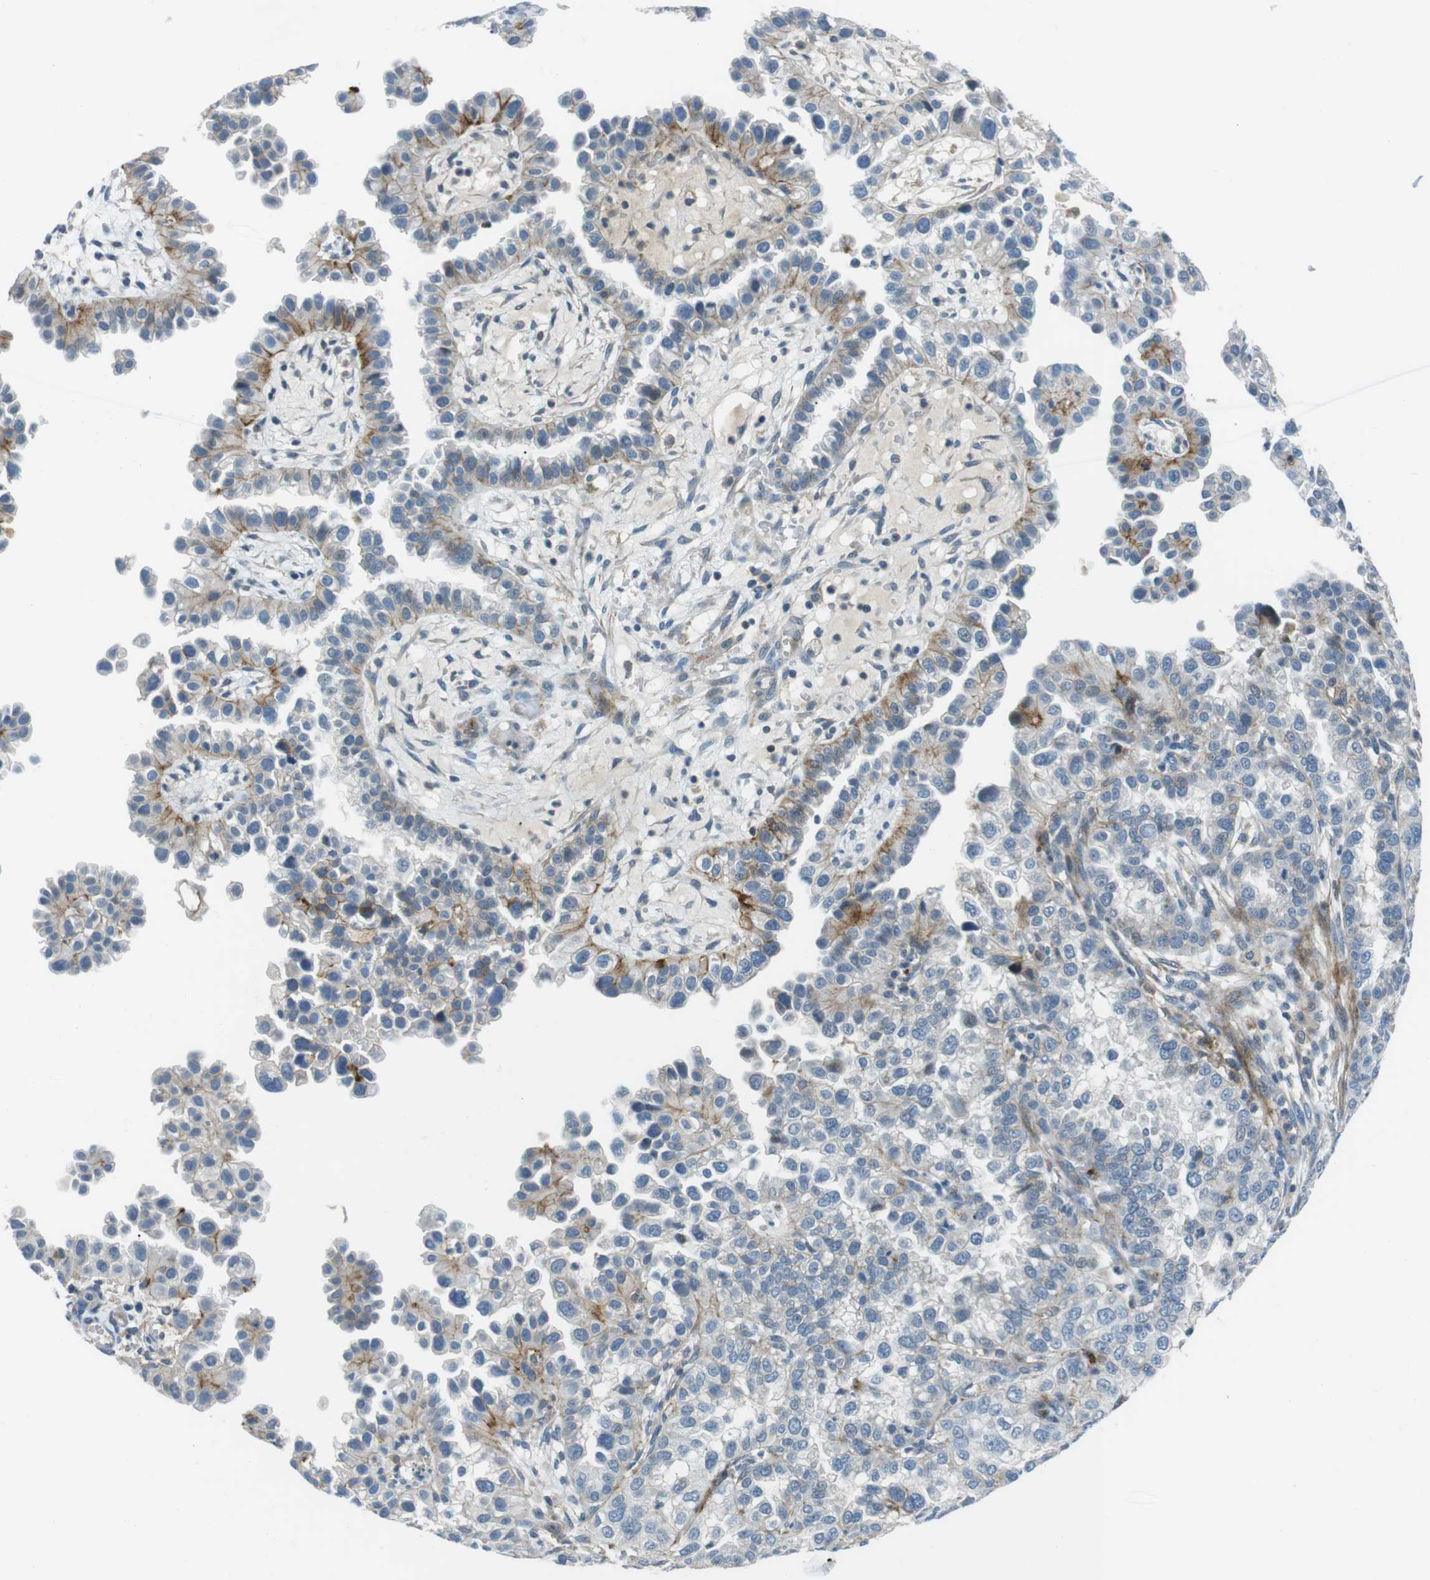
{"staining": {"intensity": "moderate", "quantity": "<25%", "location": "cytoplasmic/membranous"}, "tissue": "endometrial cancer", "cell_type": "Tumor cells", "image_type": "cancer", "snomed": [{"axis": "morphology", "description": "Adenocarcinoma, NOS"}, {"axis": "topography", "description": "Endometrium"}], "caption": "The image demonstrates staining of endometrial cancer, revealing moderate cytoplasmic/membranous protein expression (brown color) within tumor cells.", "gene": "ARVCF", "patient": {"sex": "female", "age": 85}}